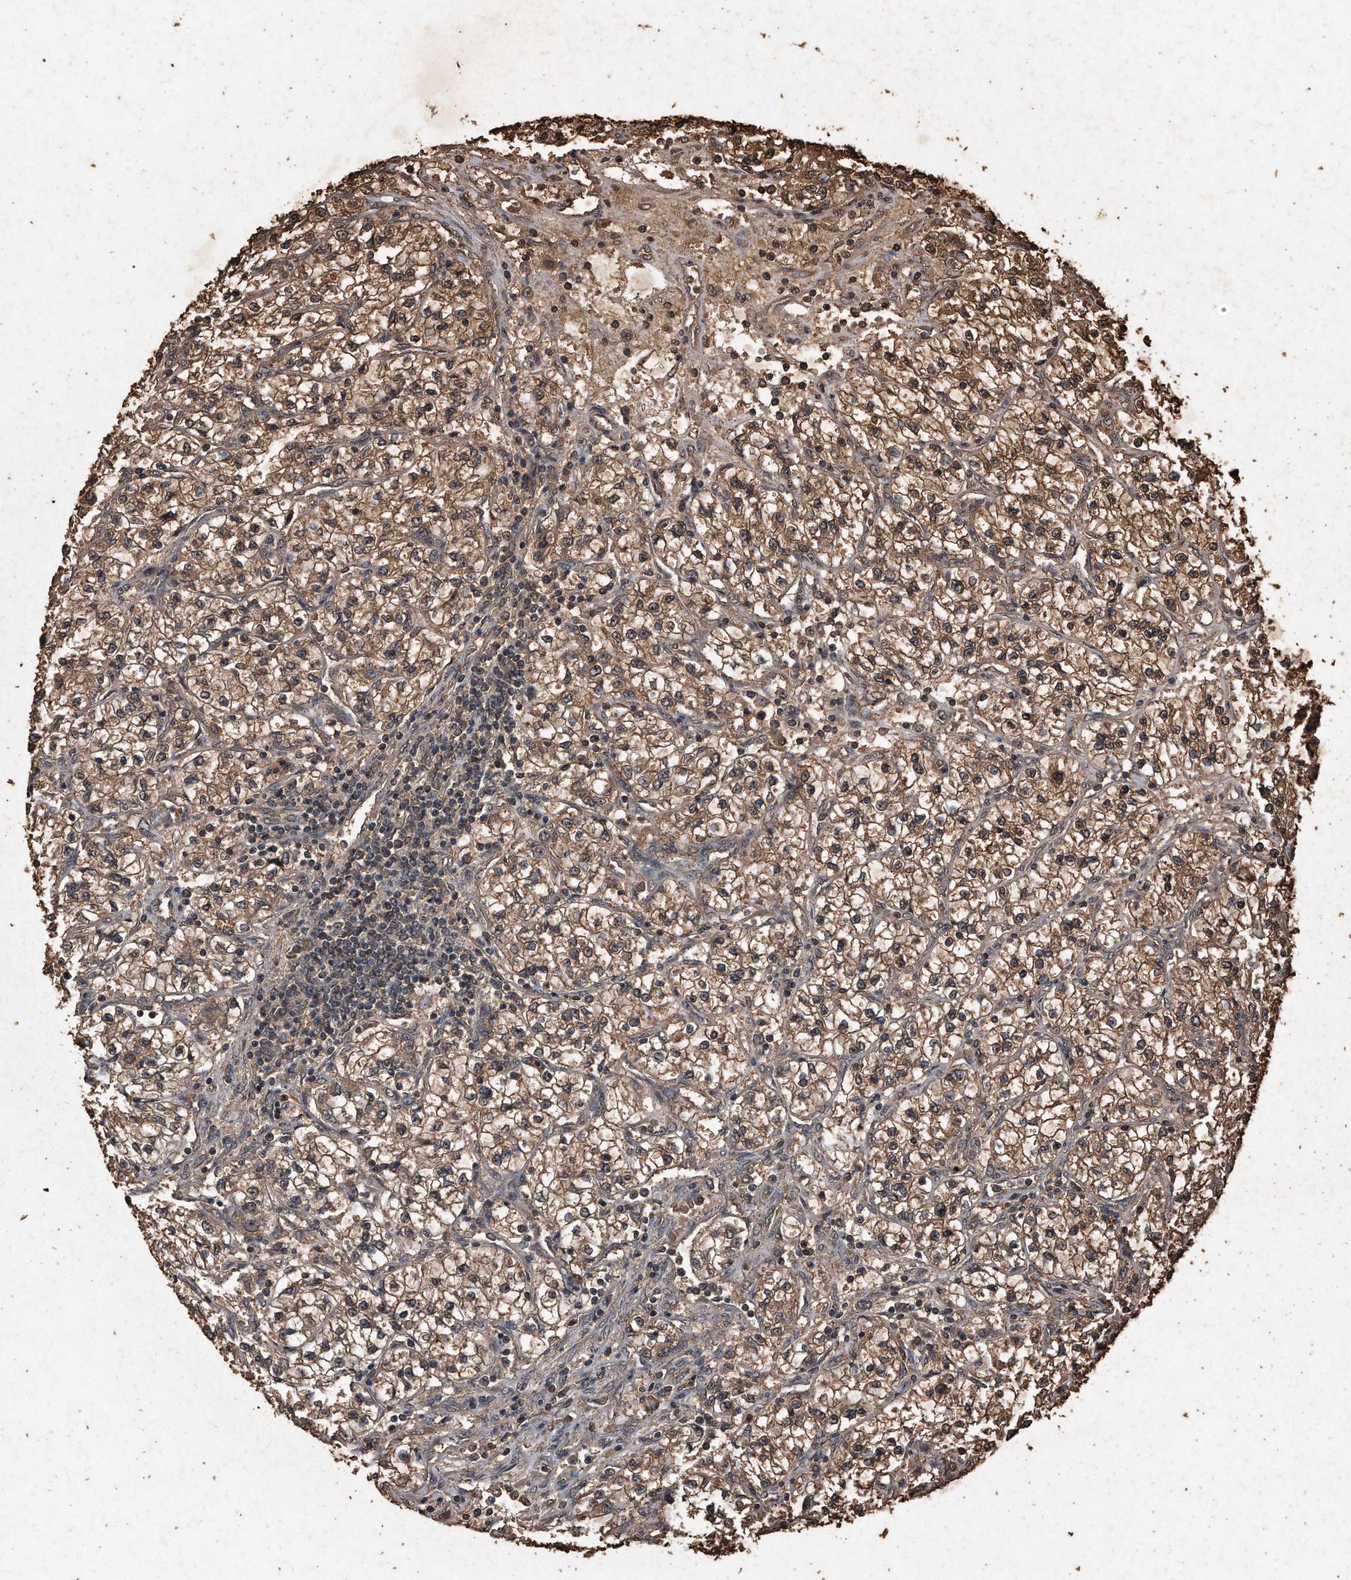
{"staining": {"intensity": "moderate", "quantity": ">75%", "location": "cytoplasmic/membranous"}, "tissue": "renal cancer", "cell_type": "Tumor cells", "image_type": "cancer", "snomed": [{"axis": "morphology", "description": "Adenocarcinoma, NOS"}, {"axis": "topography", "description": "Kidney"}], "caption": "Immunohistochemistry image of neoplastic tissue: human adenocarcinoma (renal) stained using IHC reveals medium levels of moderate protein expression localized specifically in the cytoplasmic/membranous of tumor cells, appearing as a cytoplasmic/membranous brown color.", "gene": "CFLAR", "patient": {"sex": "female", "age": 57}}